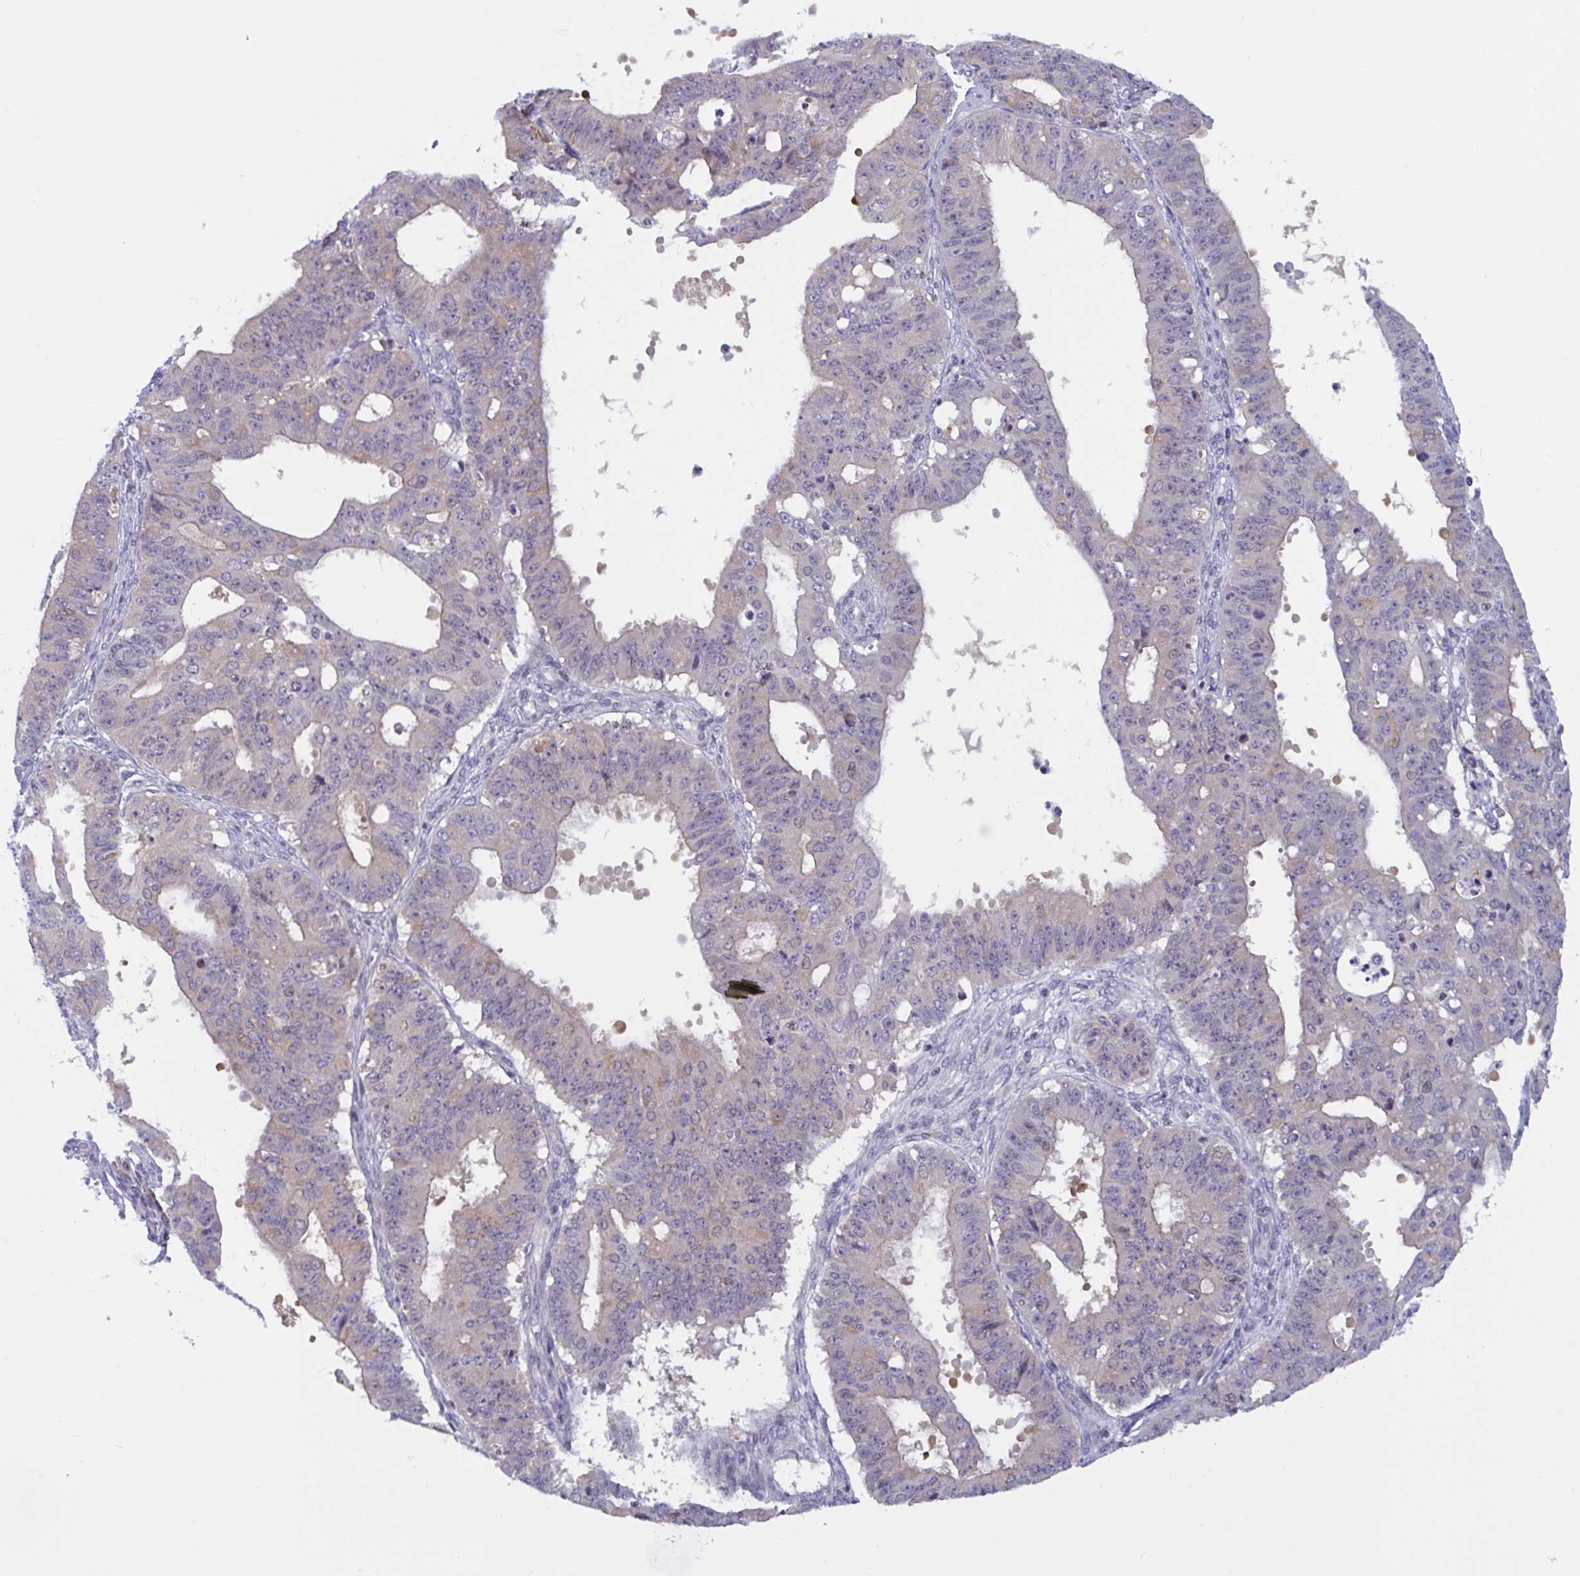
{"staining": {"intensity": "weak", "quantity": "<25%", "location": "cytoplasmic/membranous"}, "tissue": "ovarian cancer", "cell_type": "Tumor cells", "image_type": "cancer", "snomed": [{"axis": "morphology", "description": "Carcinoma, endometroid"}, {"axis": "topography", "description": "Appendix"}, {"axis": "topography", "description": "Ovary"}], "caption": "This is an IHC photomicrograph of human ovarian endometroid carcinoma. There is no staining in tumor cells.", "gene": "SNX11", "patient": {"sex": "female", "age": 42}}